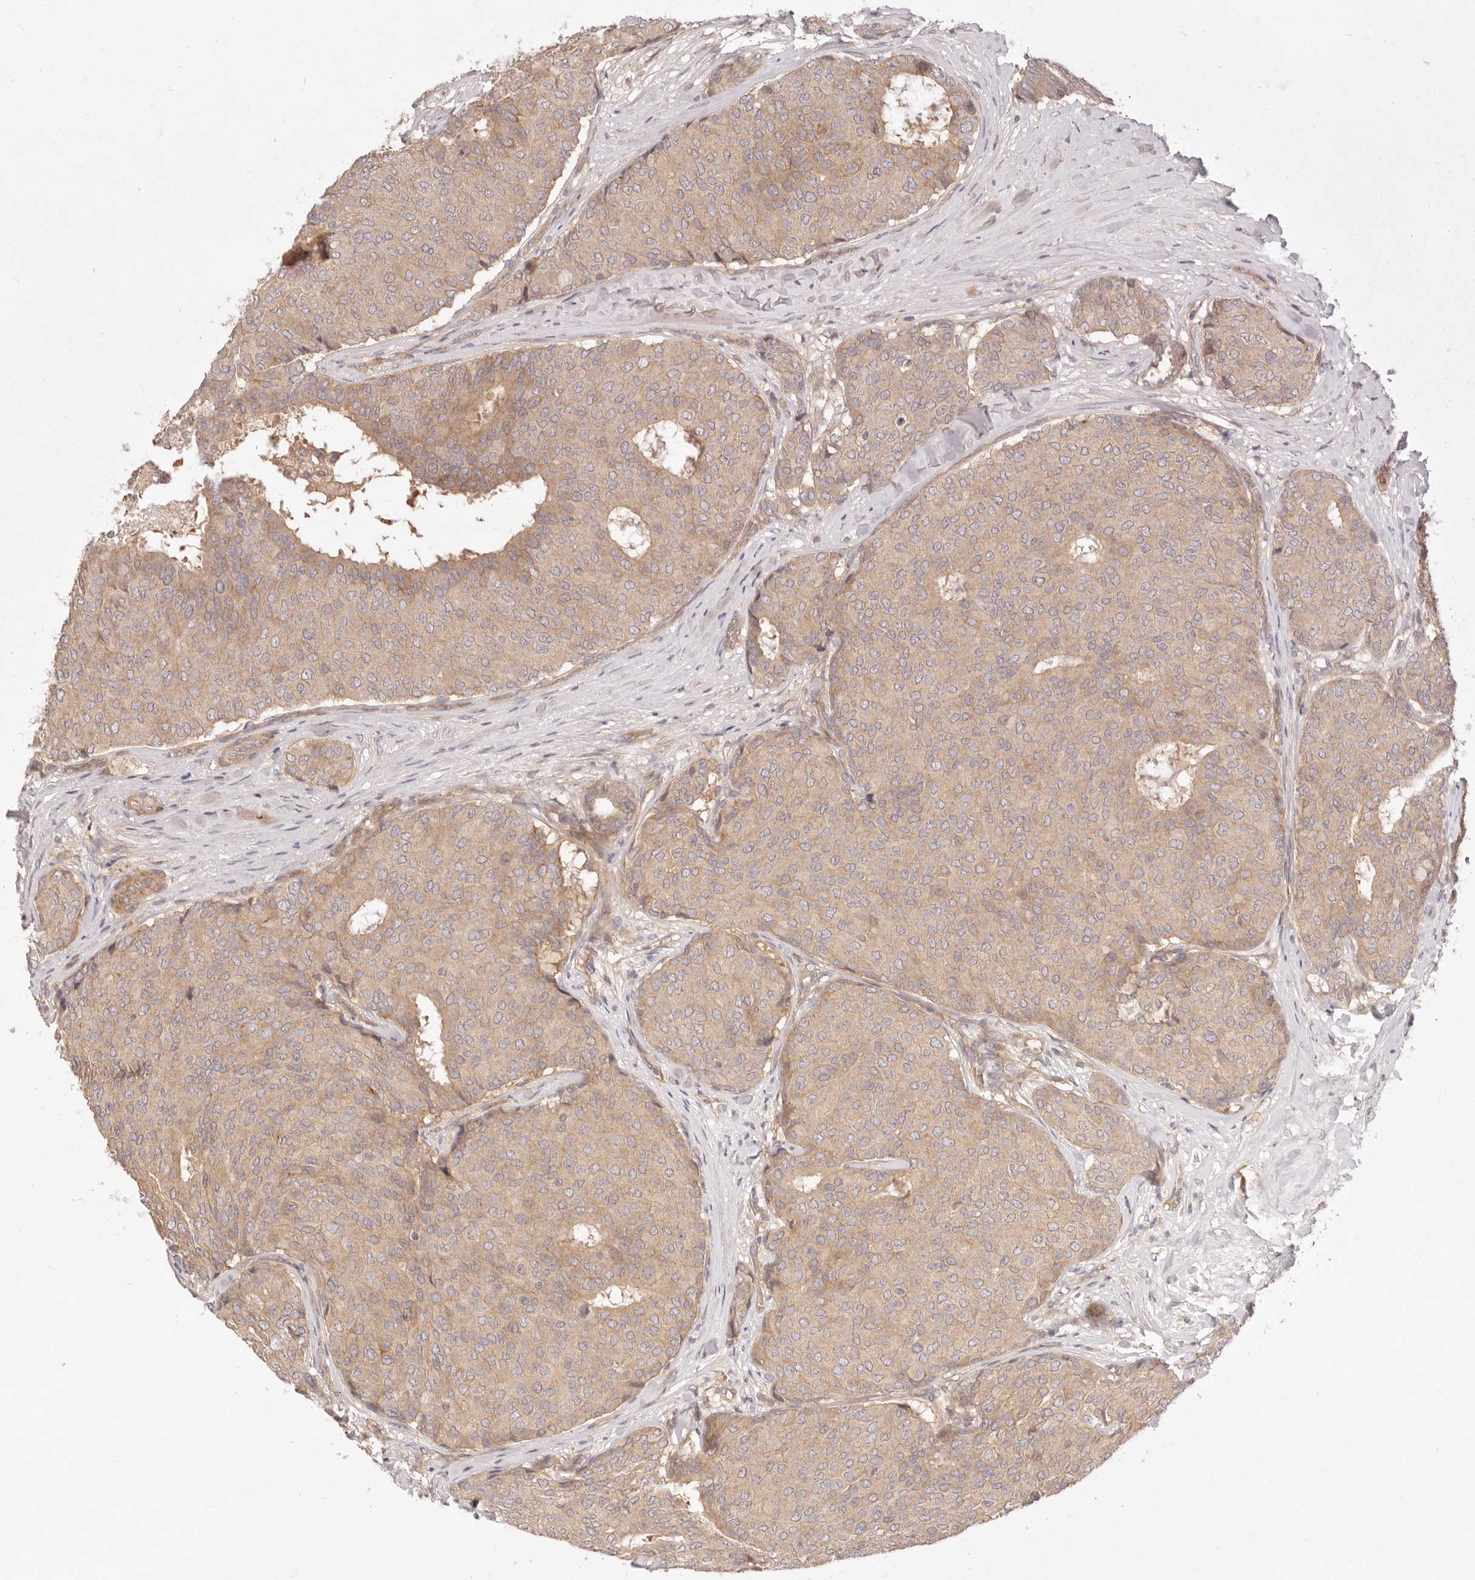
{"staining": {"intensity": "weak", "quantity": ">75%", "location": "cytoplasmic/membranous"}, "tissue": "breast cancer", "cell_type": "Tumor cells", "image_type": "cancer", "snomed": [{"axis": "morphology", "description": "Duct carcinoma"}, {"axis": "topography", "description": "Breast"}], "caption": "This histopathology image exhibits immunohistochemistry staining of breast cancer, with low weak cytoplasmic/membranous expression in approximately >75% of tumor cells.", "gene": "PPP1R3B", "patient": {"sex": "female", "age": 75}}